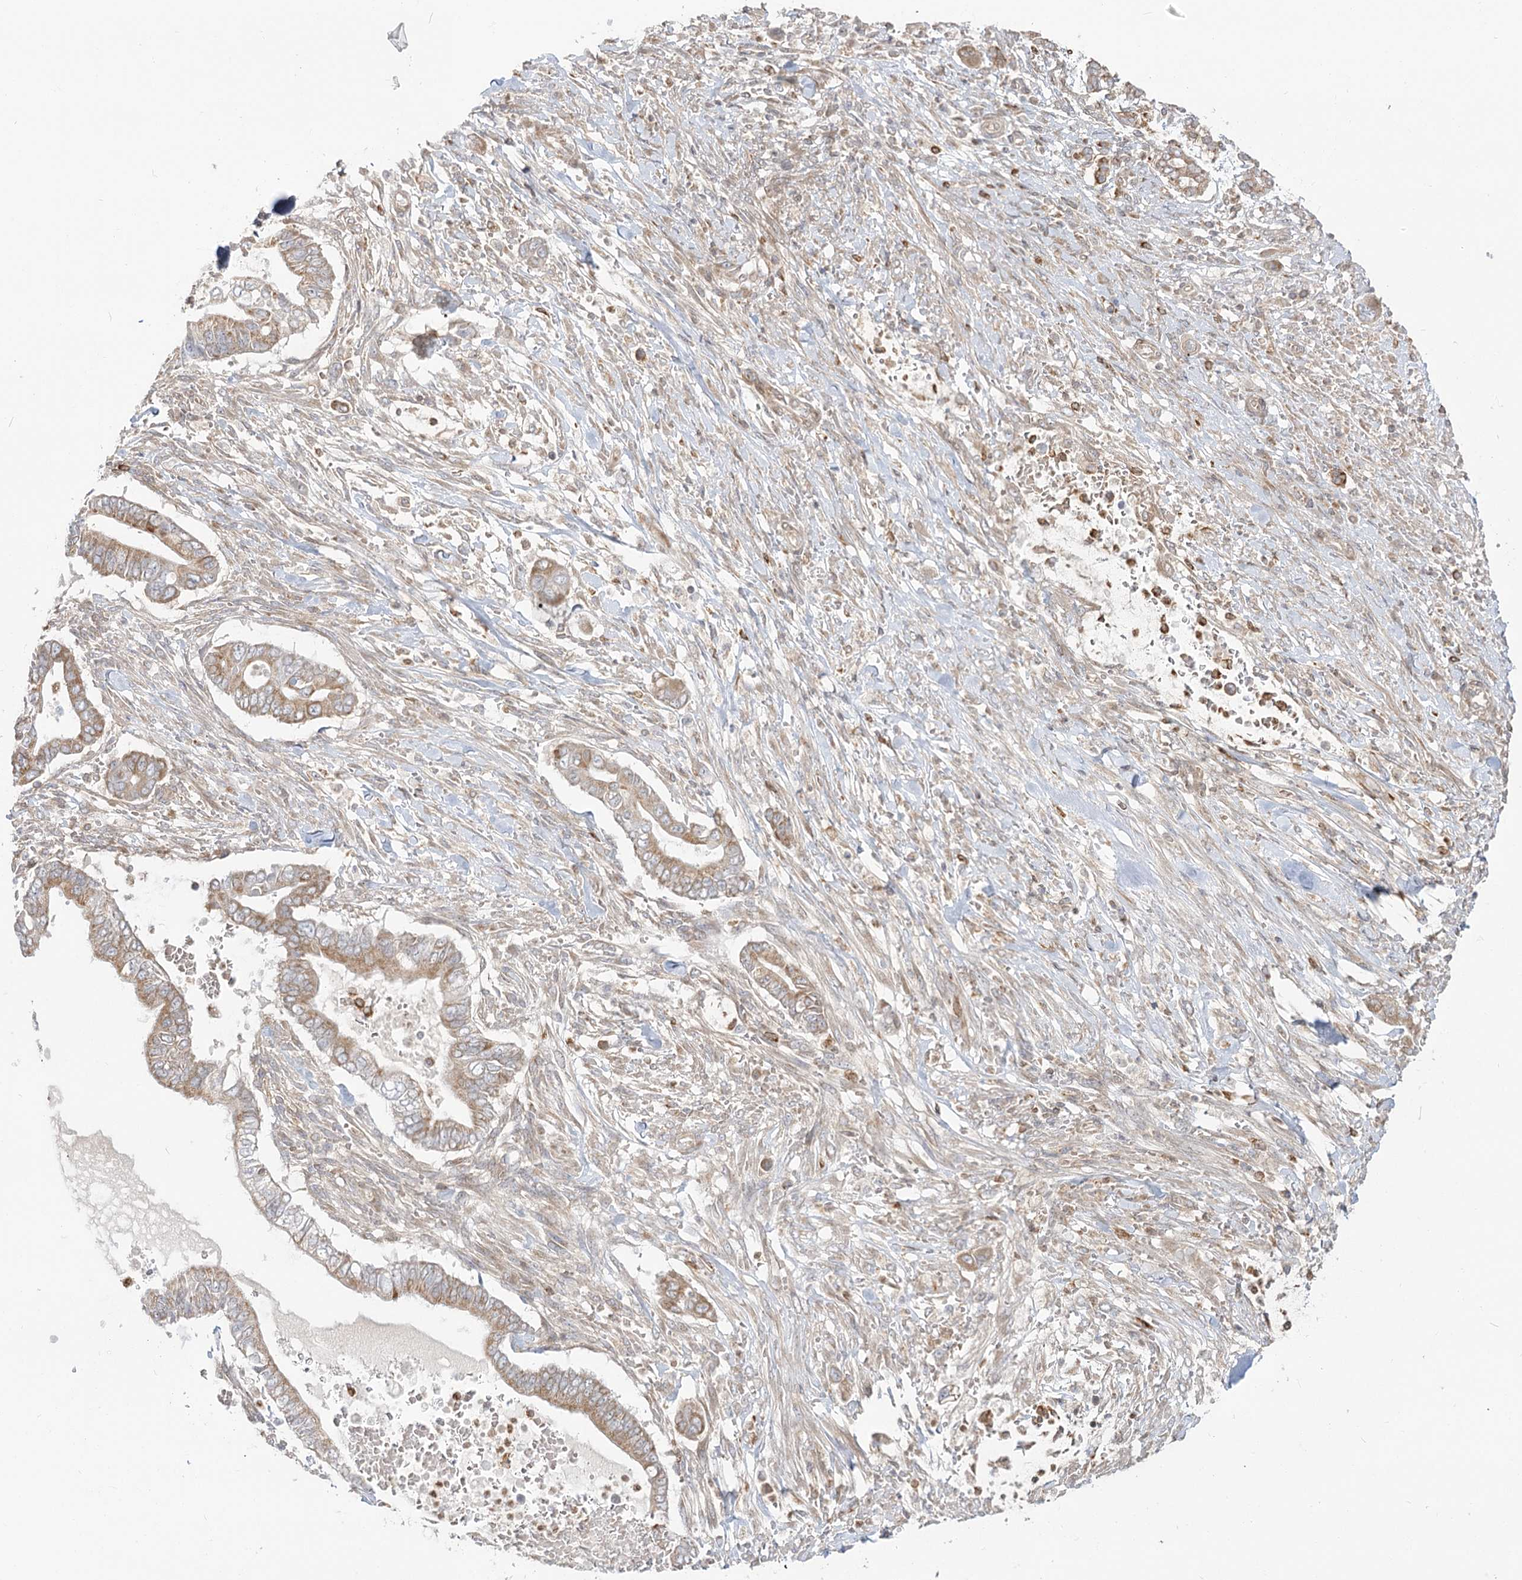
{"staining": {"intensity": "moderate", "quantity": ">75%", "location": "cytoplasmic/membranous"}, "tissue": "pancreatic cancer", "cell_type": "Tumor cells", "image_type": "cancer", "snomed": [{"axis": "morphology", "description": "Adenocarcinoma, NOS"}, {"axis": "topography", "description": "Pancreas"}], "caption": "Brown immunohistochemical staining in human pancreatic cancer exhibits moderate cytoplasmic/membranous positivity in approximately >75% of tumor cells.", "gene": "MTMR3", "patient": {"sex": "male", "age": 68}}